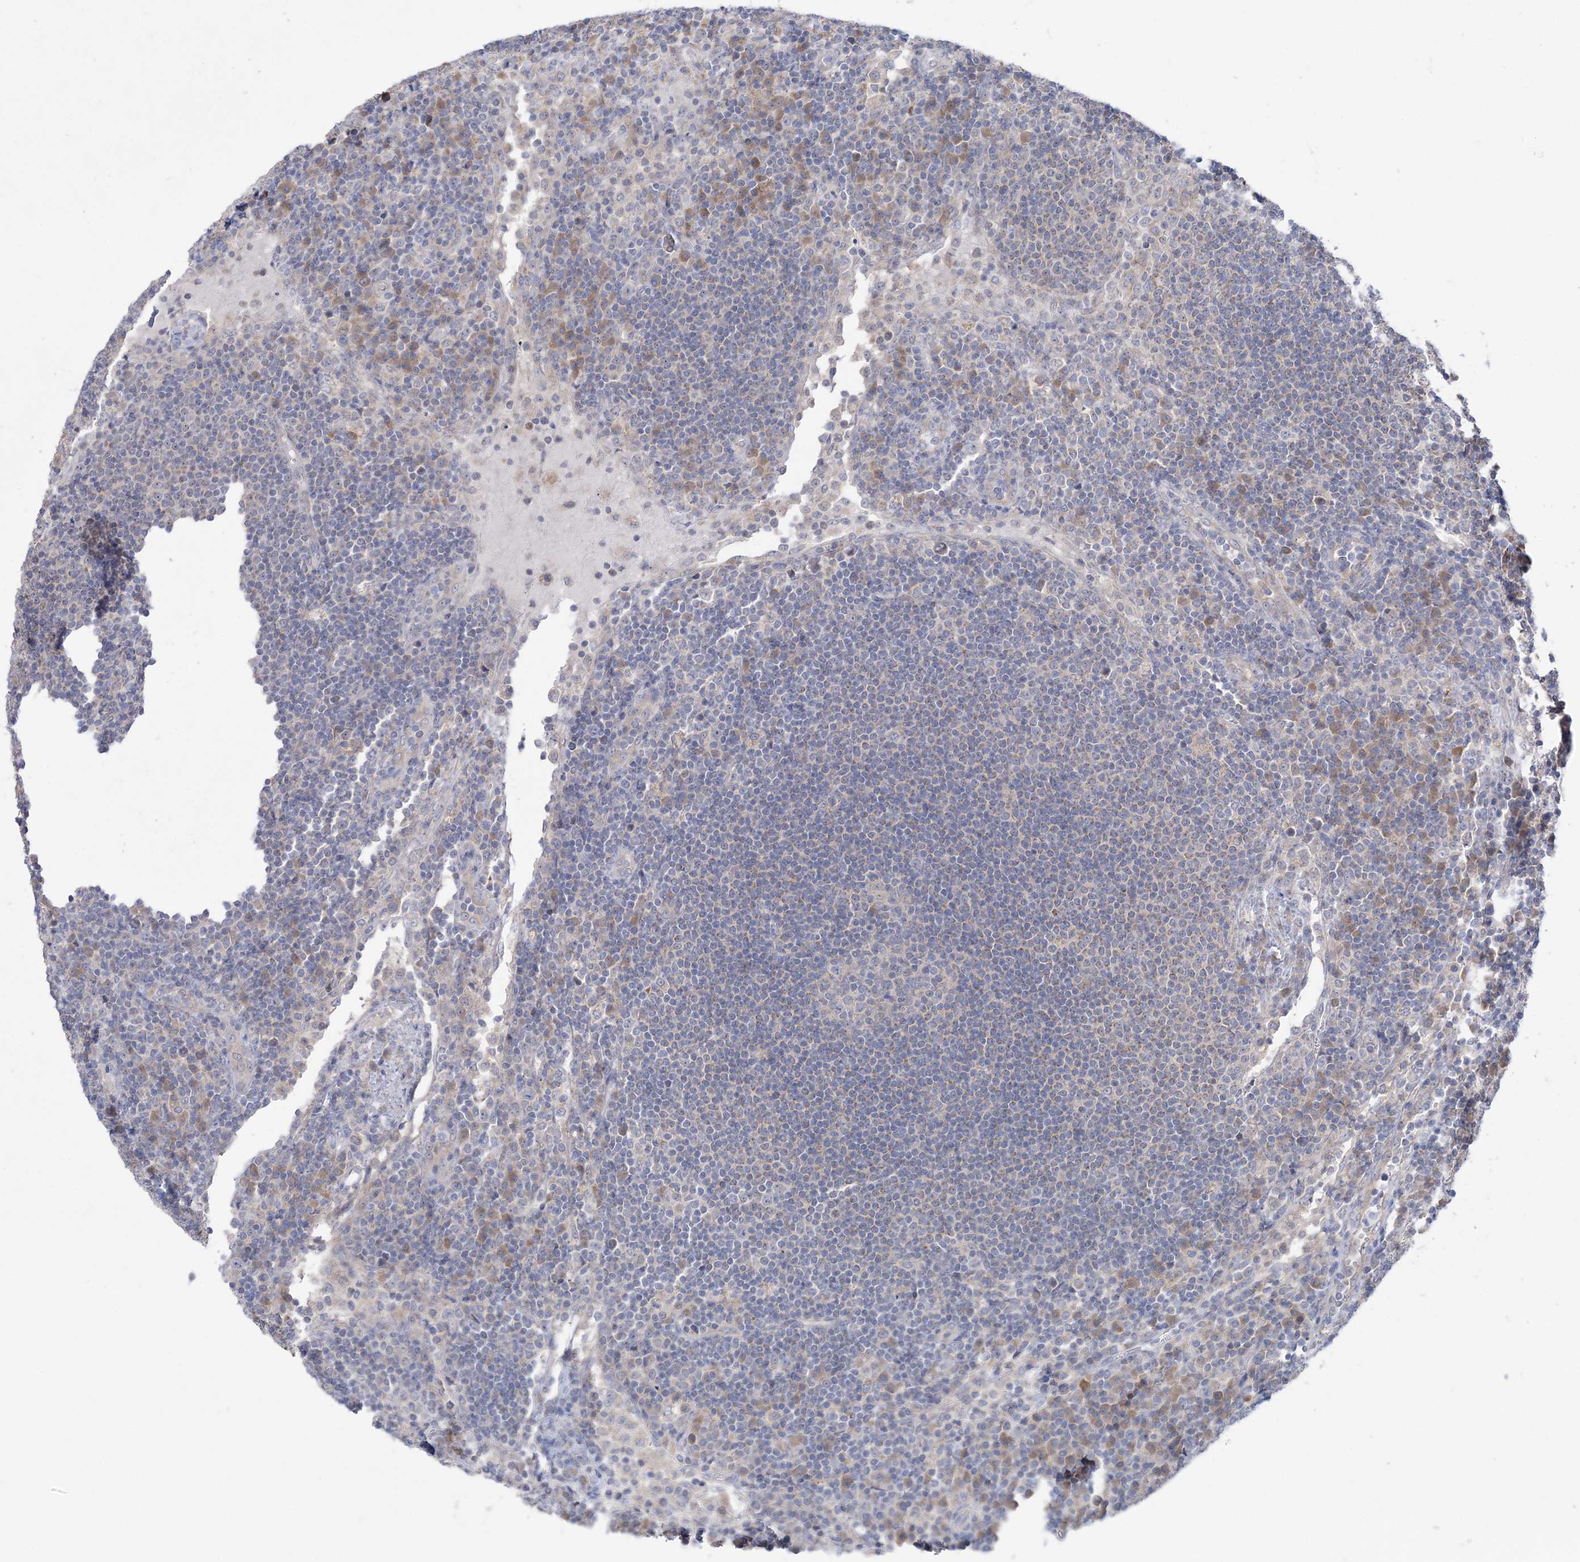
{"staining": {"intensity": "negative", "quantity": "none", "location": "none"}, "tissue": "lymph node", "cell_type": "Germinal center cells", "image_type": "normal", "snomed": [{"axis": "morphology", "description": "Normal tissue, NOS"}, {"axis": "topography", "description": "Lymph node"}], "caption": "Protein analysis of unremarkable lymph node demonstrates no significant expression in germinal center cells. (DAB (3,3'-diaminobenzidine) immunohistochemistry (IHC) with hematoxylin counter stain).", "gene": "MMADHC", "patient": {"sex": "female", "age": 53}}